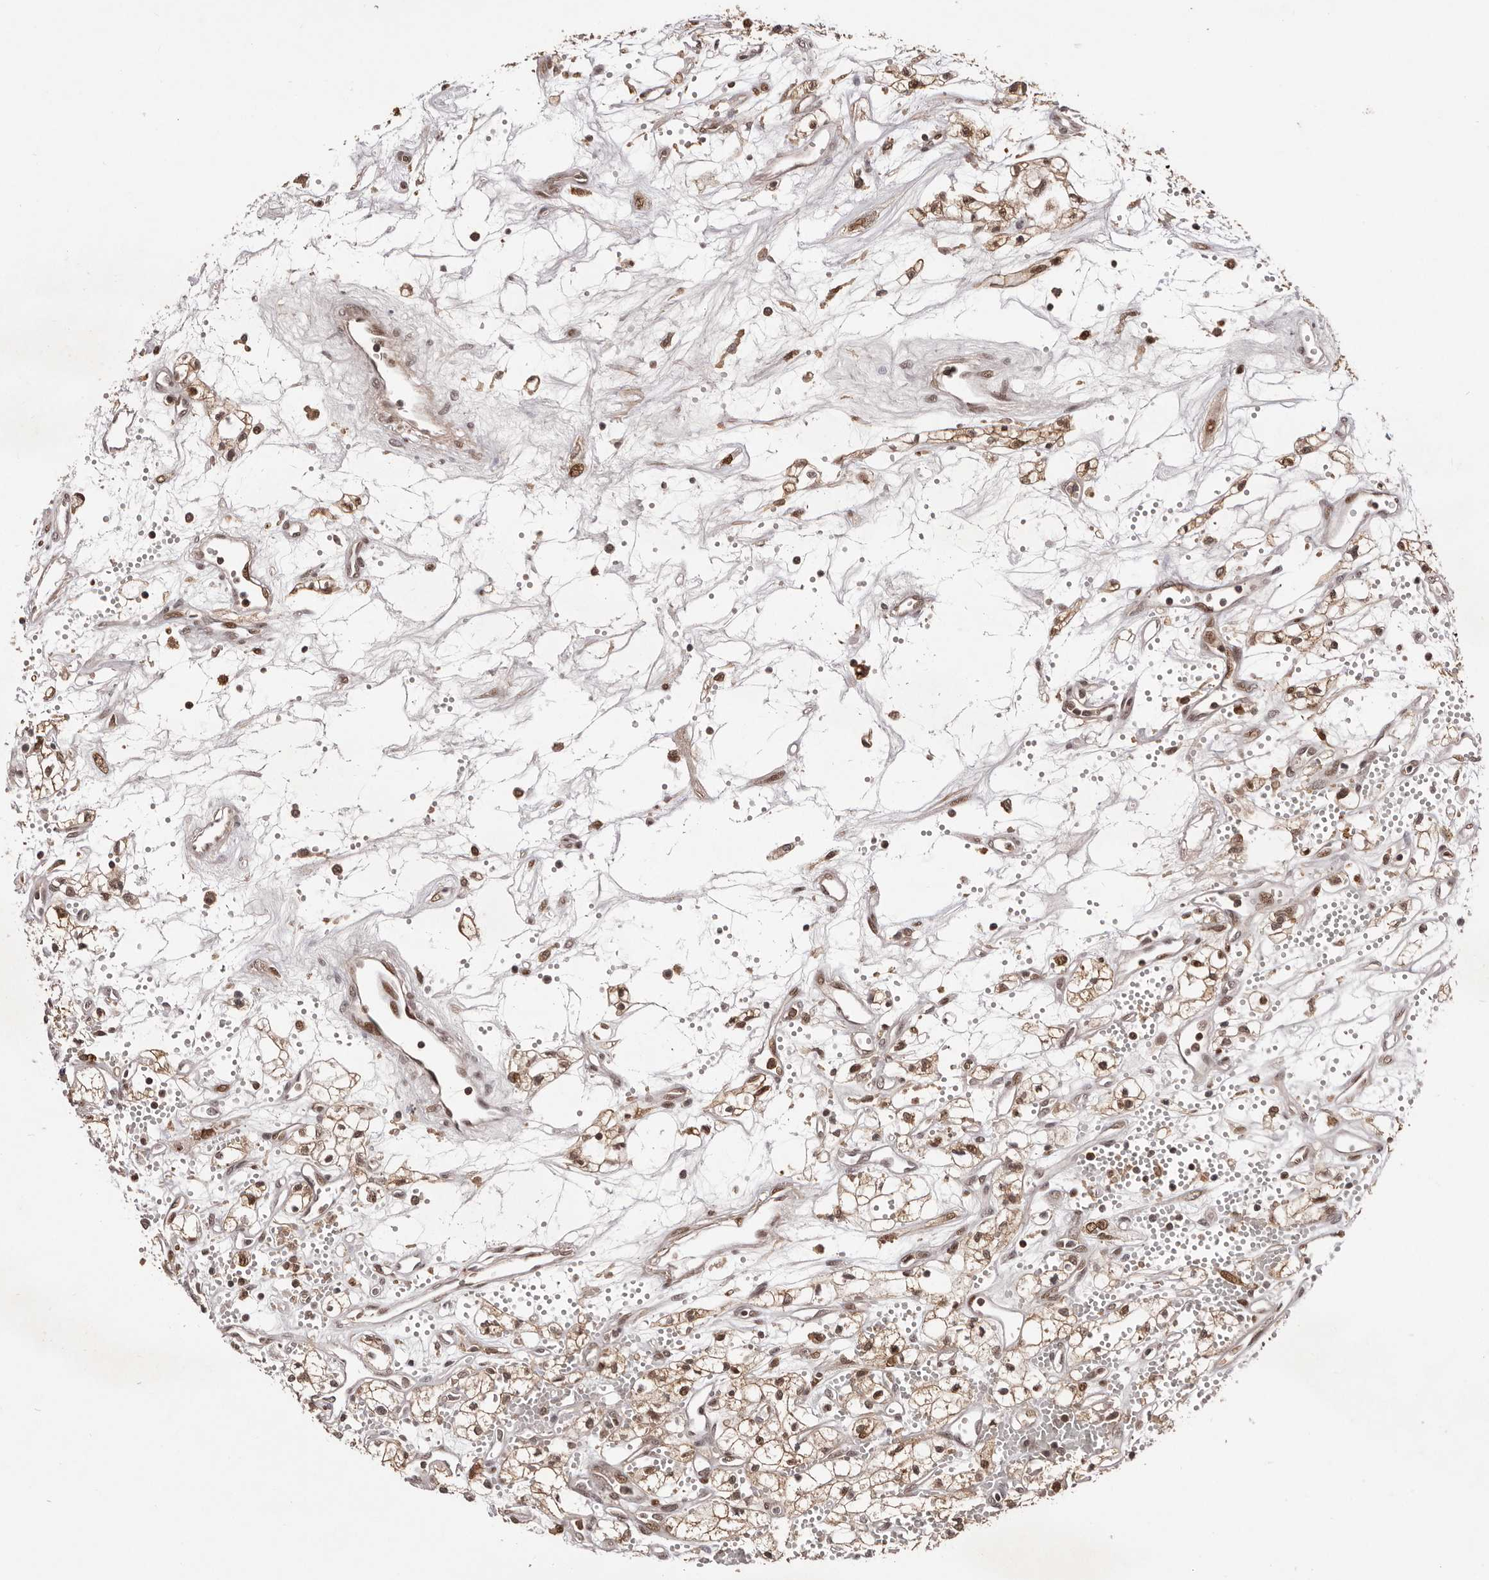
{"staining": {"intensity": "weak", "quantity": ">75%", "location": "cytoplasmic/membranous,nuclear"}, "tissue": "renal cancer", "cell_type": "Tumor cells", "image_type": "cancer", "snomed": [{"axis": "morphology", "description": "Adenocarcinoma, NOS"}, {"axis": "topography", "description": "Kidney"}], "caption": "The photomicrograph exhibits a brown stain indicating the presence of a protein in the cytoplasmic/membranous and nuclear of tumor cells in renal cancer.", "gene": "FBXO5", "patient": {"sex": "male", "age": 59}}